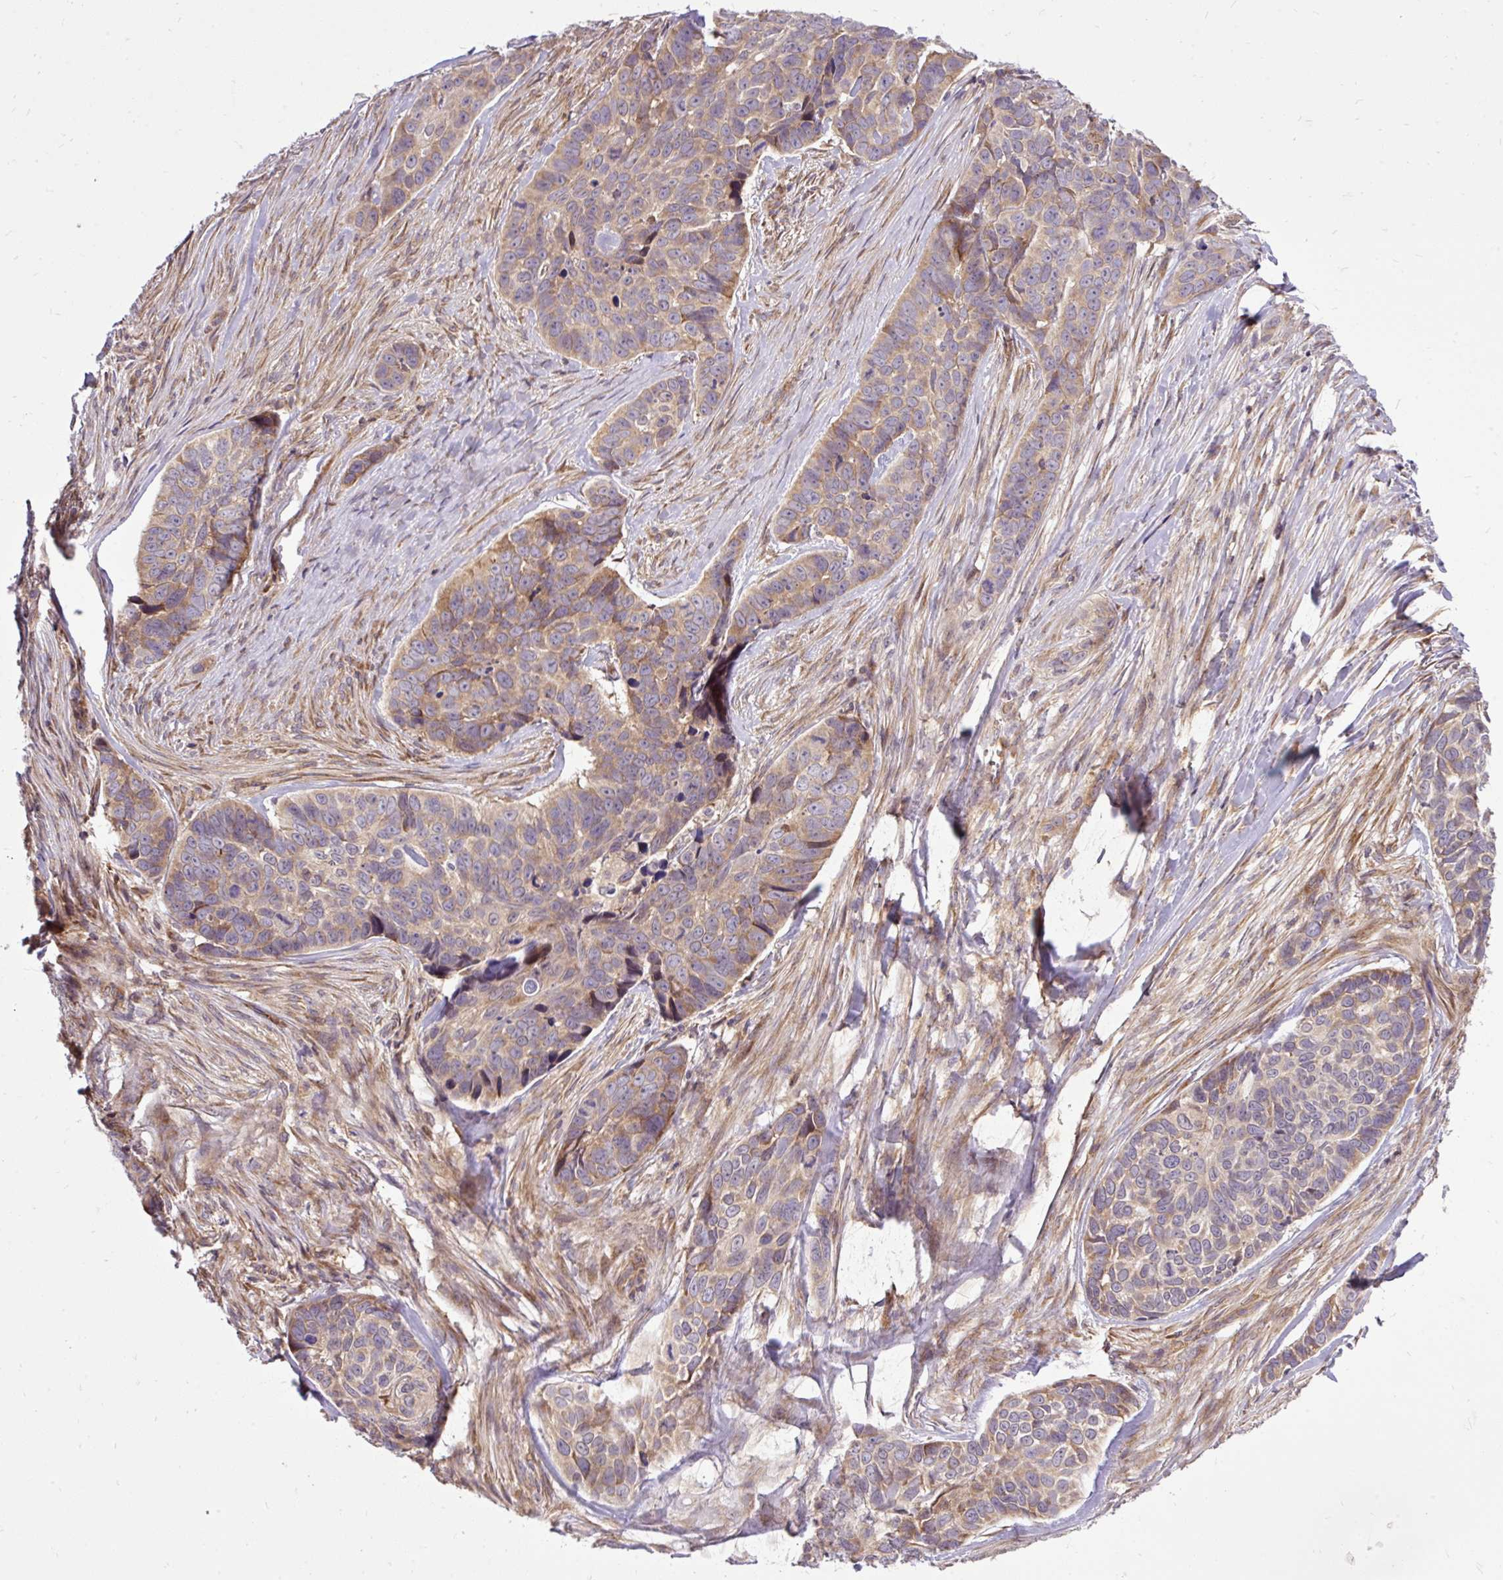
{"staining": {"intensity": "moderate", "quantity": "<25%", "location": "cytoplasmic/membranous"}, "tissue": "skin cancer", "cell_type": "Tumor cells", "image_type": "cancer", "snomed": [{"axis": "morphology", "description": "Basal cell carcinoma"}, {"axis": "topography", "description": "Skin"}], "caption": "Tumor cells display low levels of moderate cytoplasmic/membranous staining in approximately <25% of cells in human basal cell carcinoma (skin).", "gene": "TRIM17", "patient": {"sex": "female", "age": 82}}